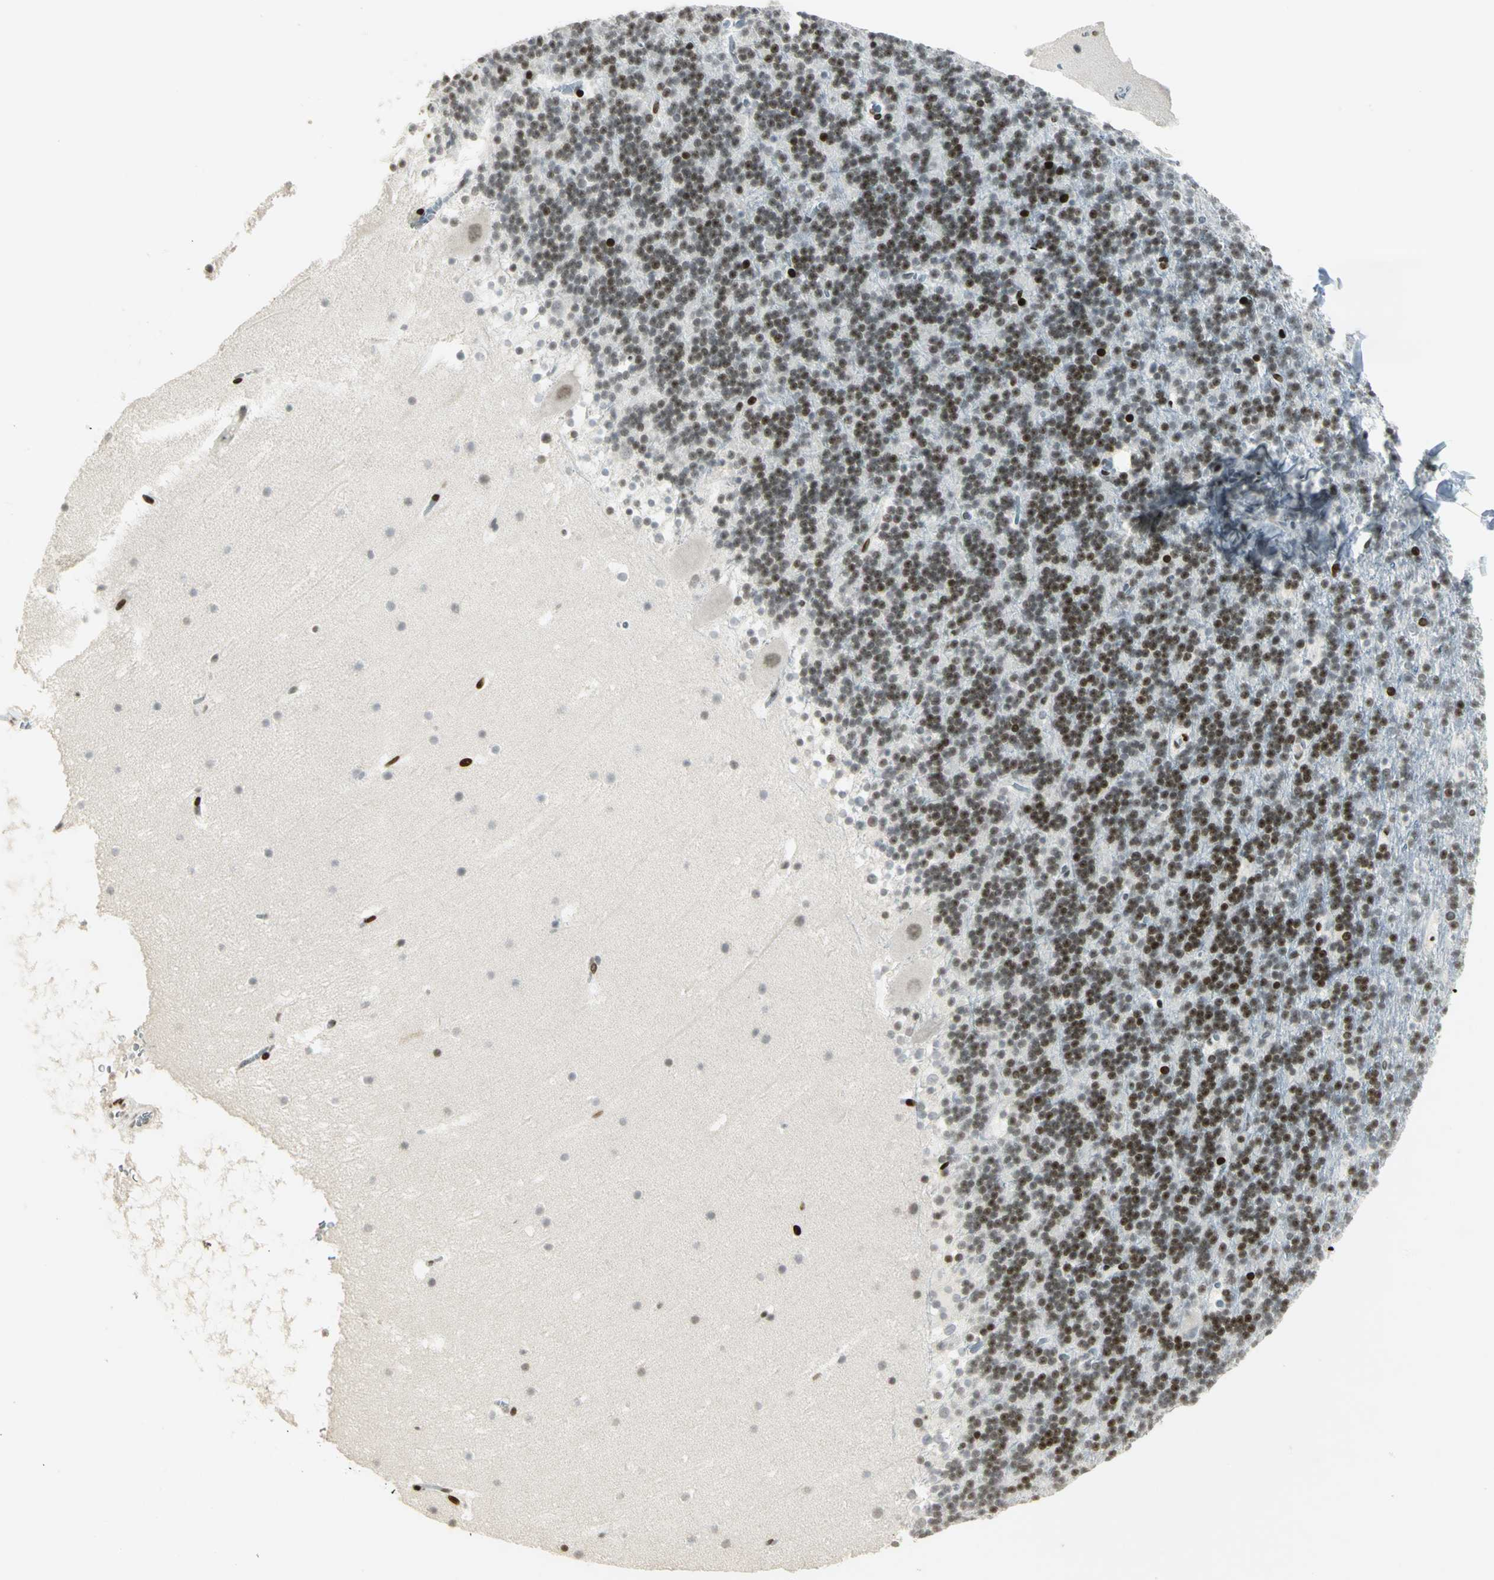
{"staining": {"intensity": "strong", "quantity": "25%-75%", "location": "nuclear"}, "tissue": "cerebellum", "cell_type": "Cells in granular layer", "image_type": "normal", "snomed": [{"axis": "morphology", "description": "Normal tissue, NOS"}, {"axis": "topography", "description": "Cerebellum"}], "caption": "Human cerebellum stained with a brown dye displays strong nuclear positive staining in about 25%-75% of cells in granular layer.", "gene": "KDM1A", "patient": {"sex": "male", "age": 45}}